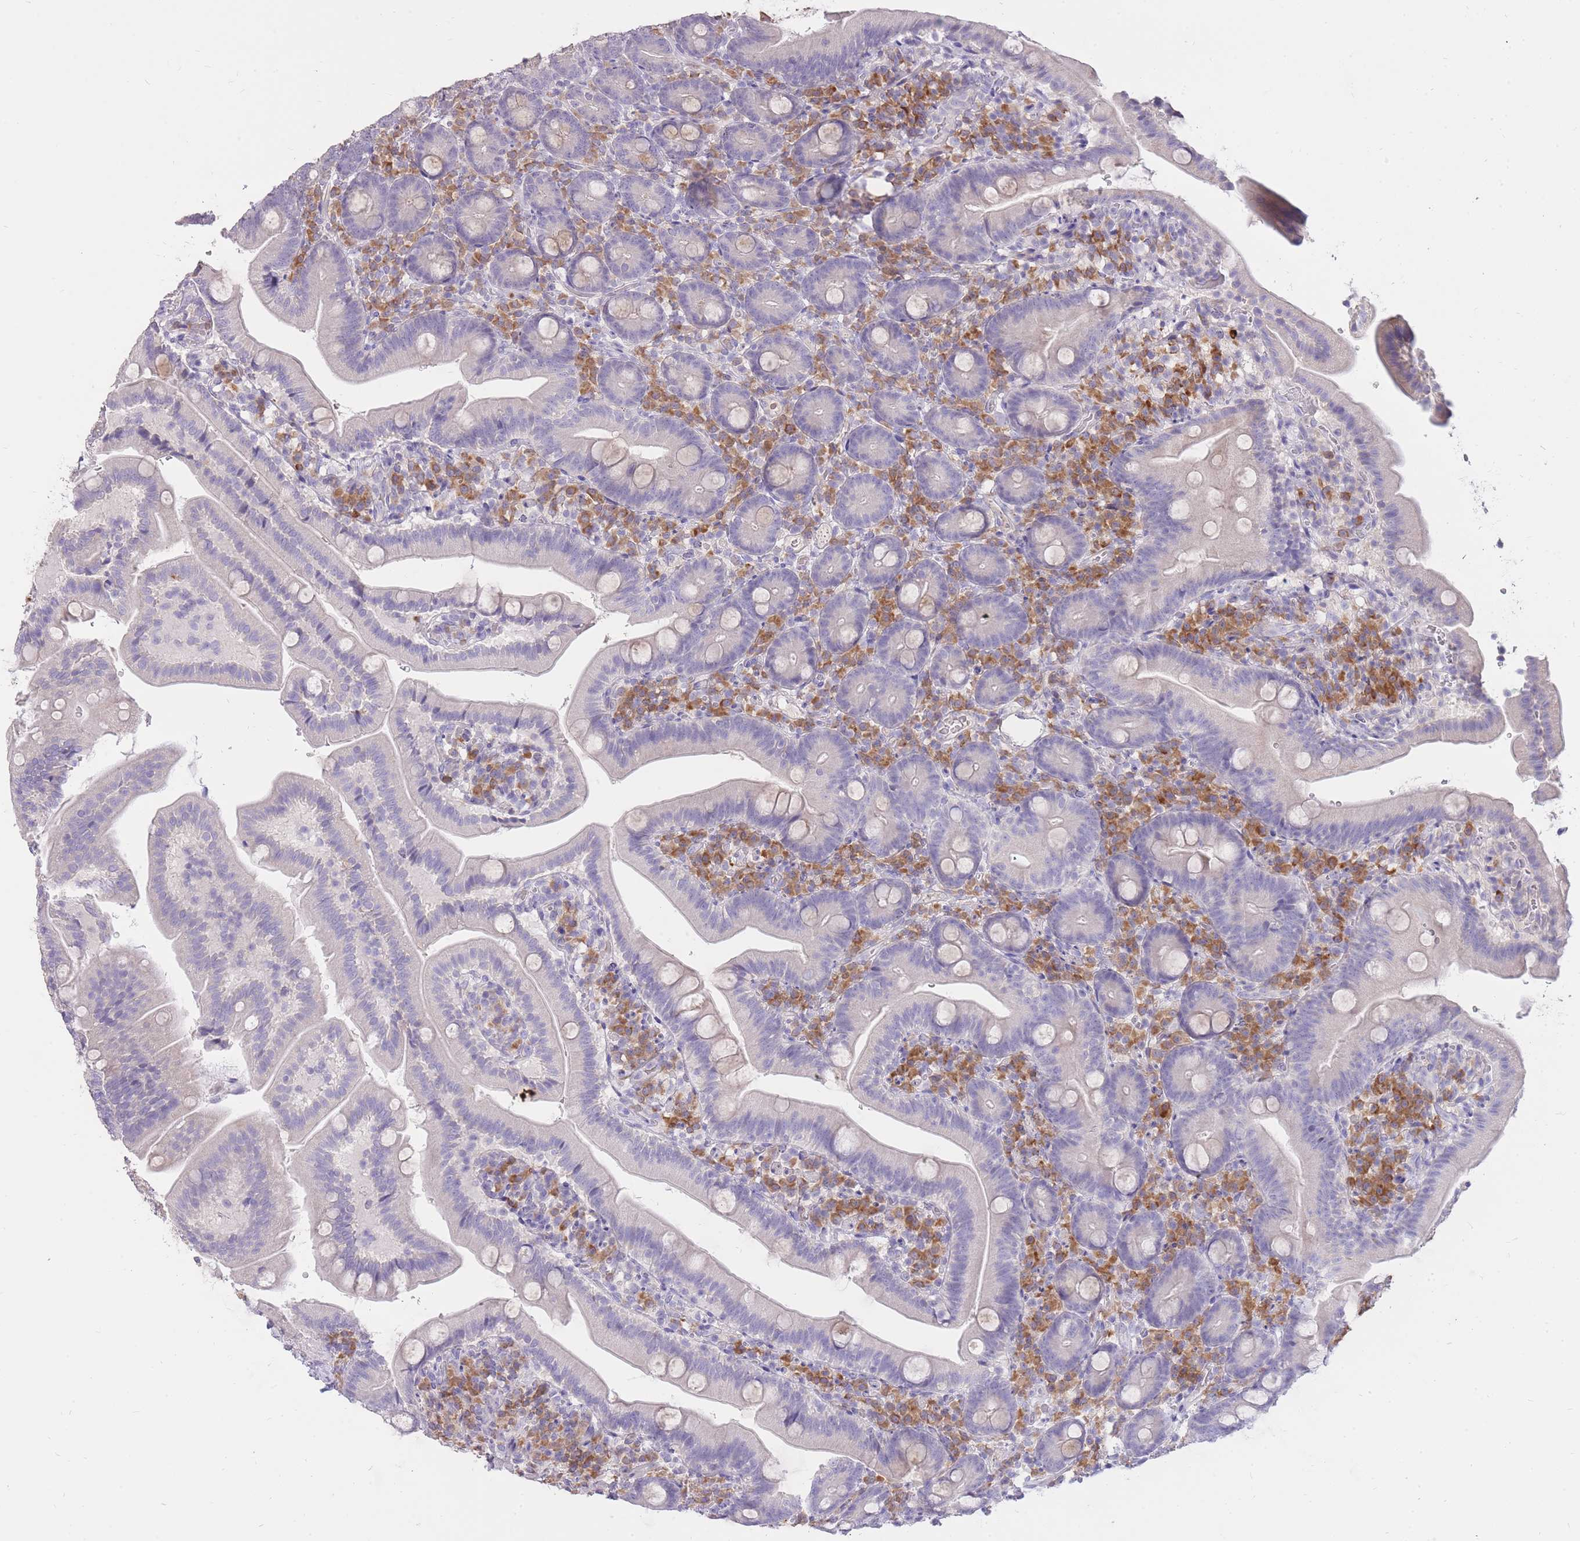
{"staining": {"intensity": "weak", "quantity": "<25%", "location": "cytoplasmic/membranous"}, "tissue": "duodenum", "cell_type": "Glandular cells", "image_type": "normal", "snomed": [{"axis": "morphology", "description": "Normal tissue, NOS"}, {"axis": "topography", "description": "Duodenum"}], "caption": "This histopathology image is of benign duodenum stained with immunohistochemistry to label a protein in brown with the nuclei are counter-stained blue. There is no positivity in glandular cells. (DAB immunohistochemistry (IHC), high magnification).", "gene": "FRG2B", "patient": {"sex": "female", "age": 67}}